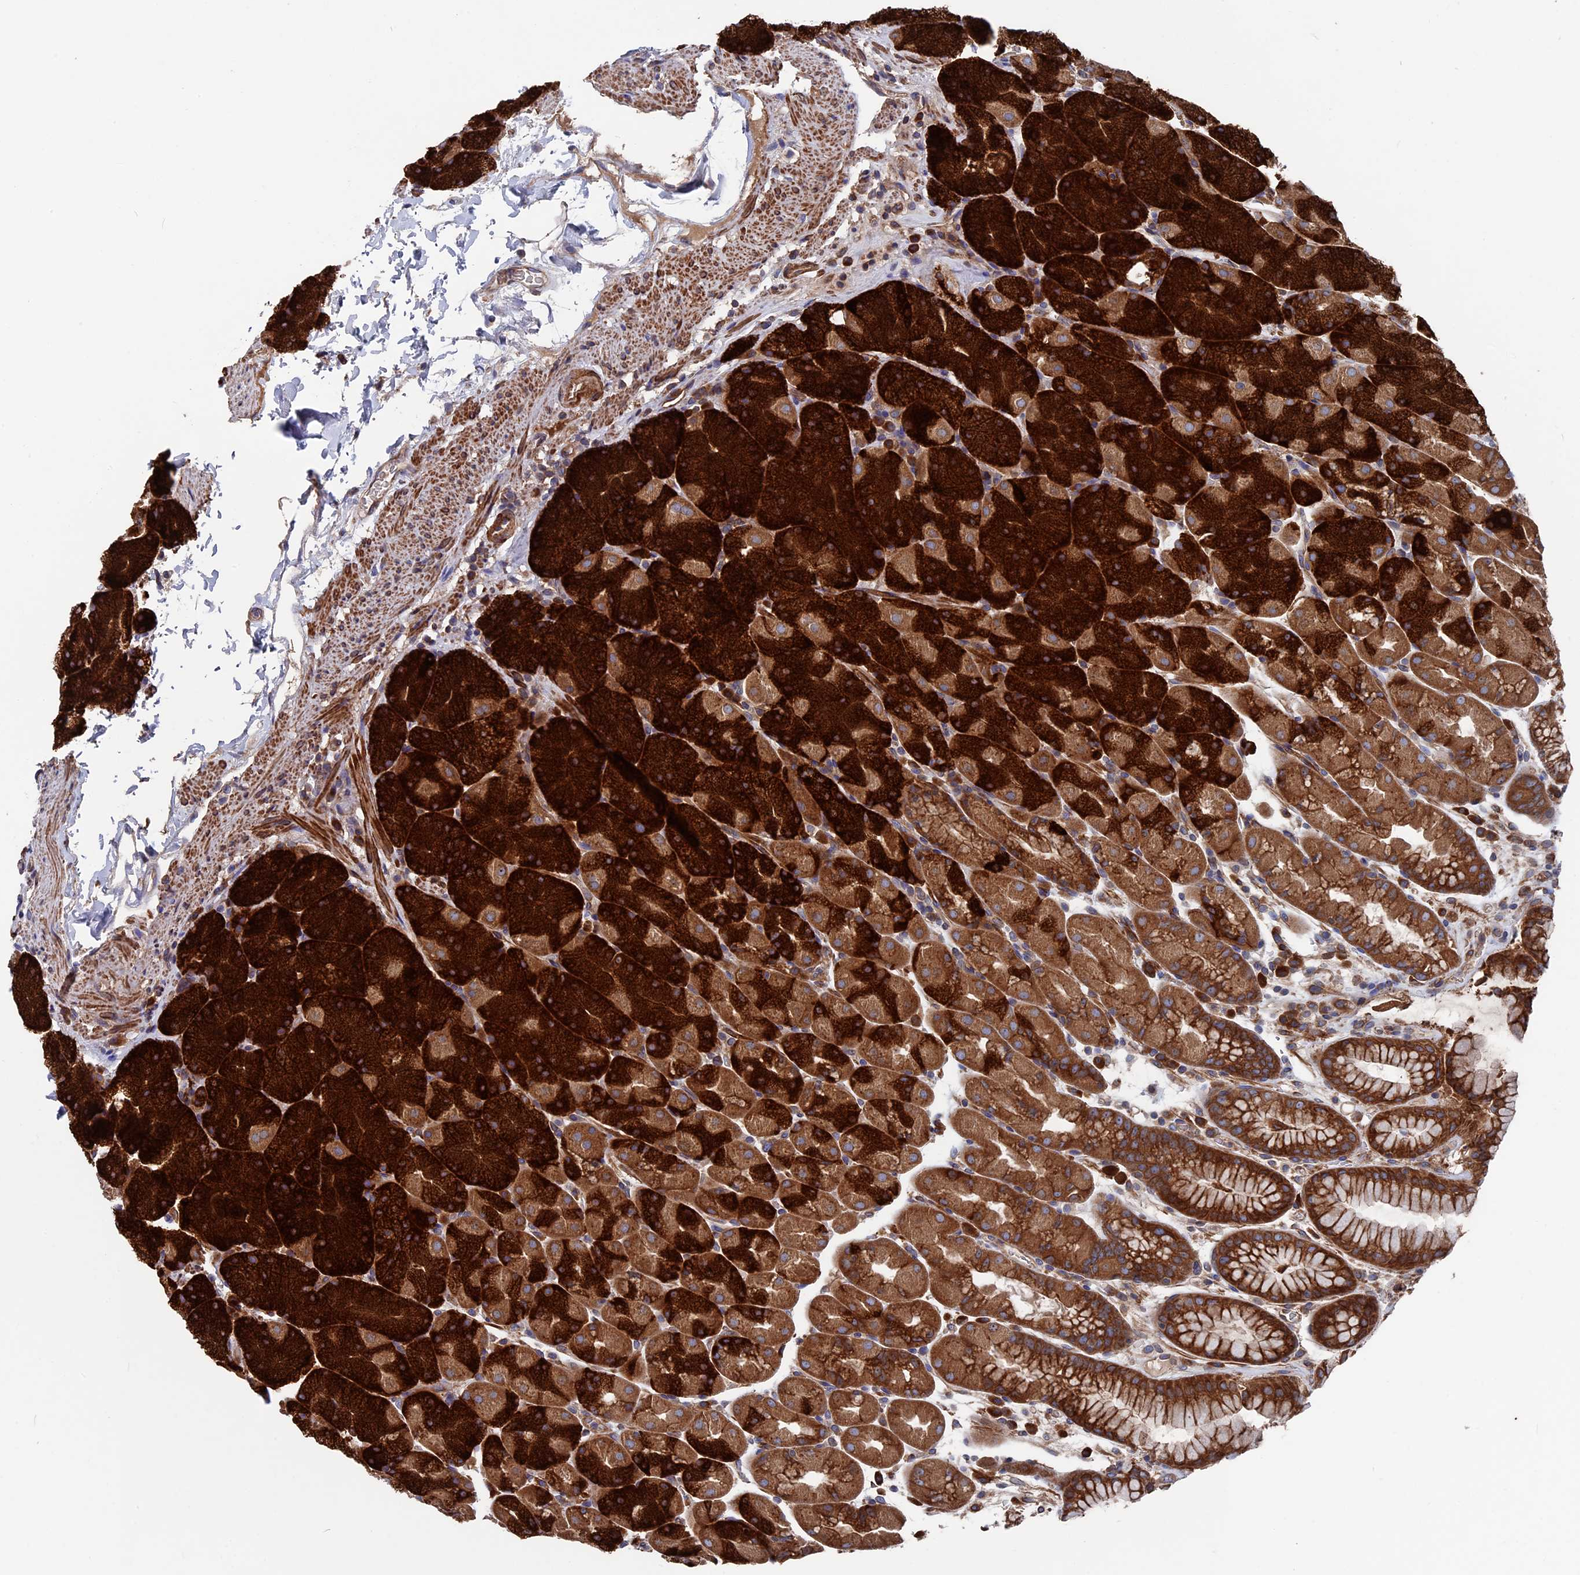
{"staining": {"intensity": "strong", "quantity": ">75%", "location": "cytoplasmic/membranous"}, "tissue": "stomach", "cell_type": "Glandular cells", "image_type": "normal", "snomed": [{"axis": "morphology", "description": "Normal tissue, NOS"}, {"axis": "topography", "description": "Stomach, upper"}, {"axis": "topography", "description": "Stomach, lower"}], "caption": "The immunohistochemical stain labels strong cytoplasmic/membranous positivity in glandular cells of unremarkable stomach.", "gene": "DNAJC3", "patient": {"sex": "male", "age": 67}}